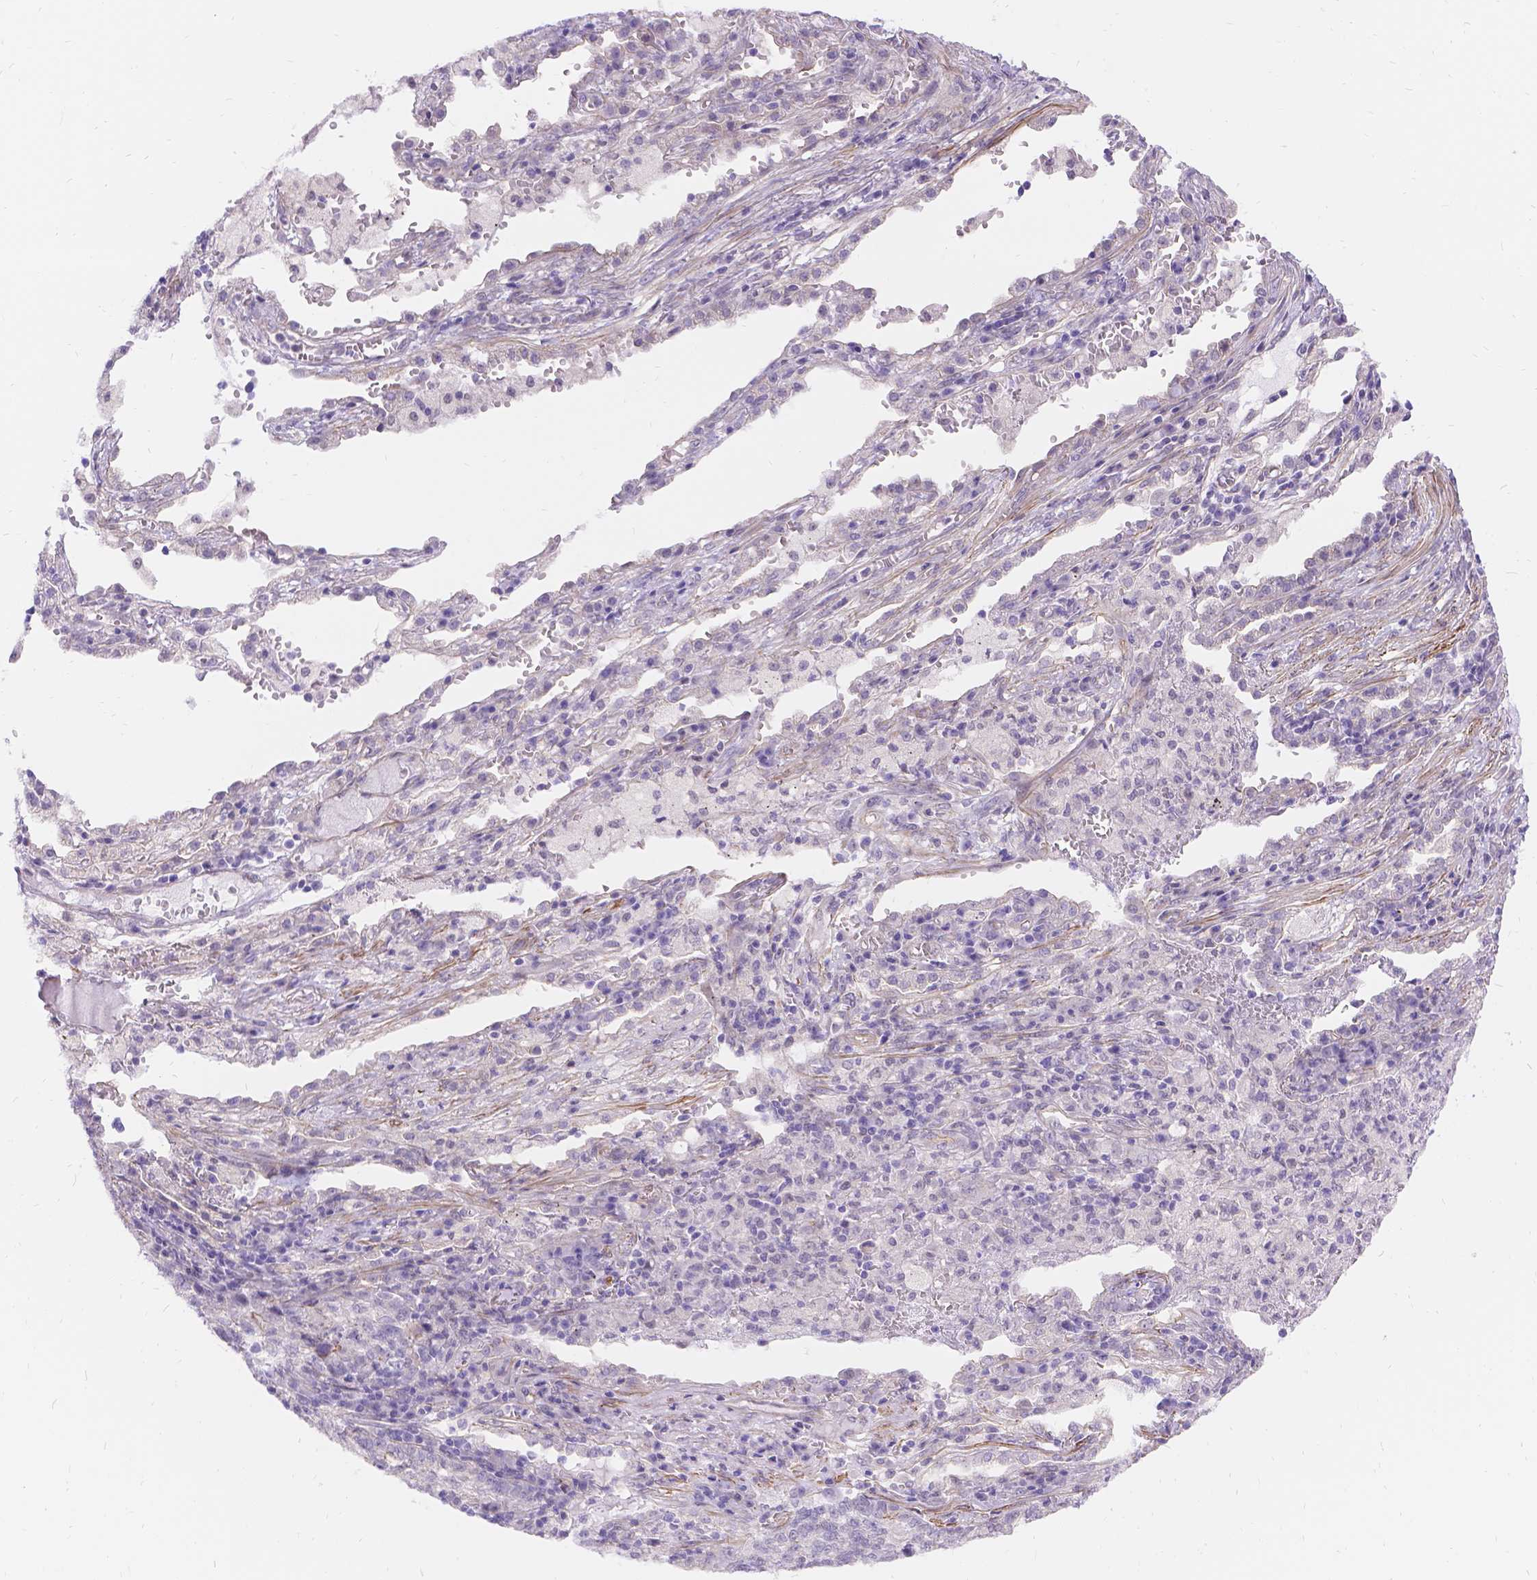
{"staining": {"intensity": "negative", "quantity": "none", "location": "none"}, "tissue": "lung cancer", "cell_type": "Tumor cells", "image_type": "cancer", "snomed": [{"axis": "morphology", "description": "Adenocarcinoma, NOS"}, {"axis": "topography", "description": "Lung"}], "caption": "This is an IHC photomicrograph of human lung cancer. There is no staining in tumor cells.", "gene": "PALS1", "patient": {"sex": "male", "age": 57}}